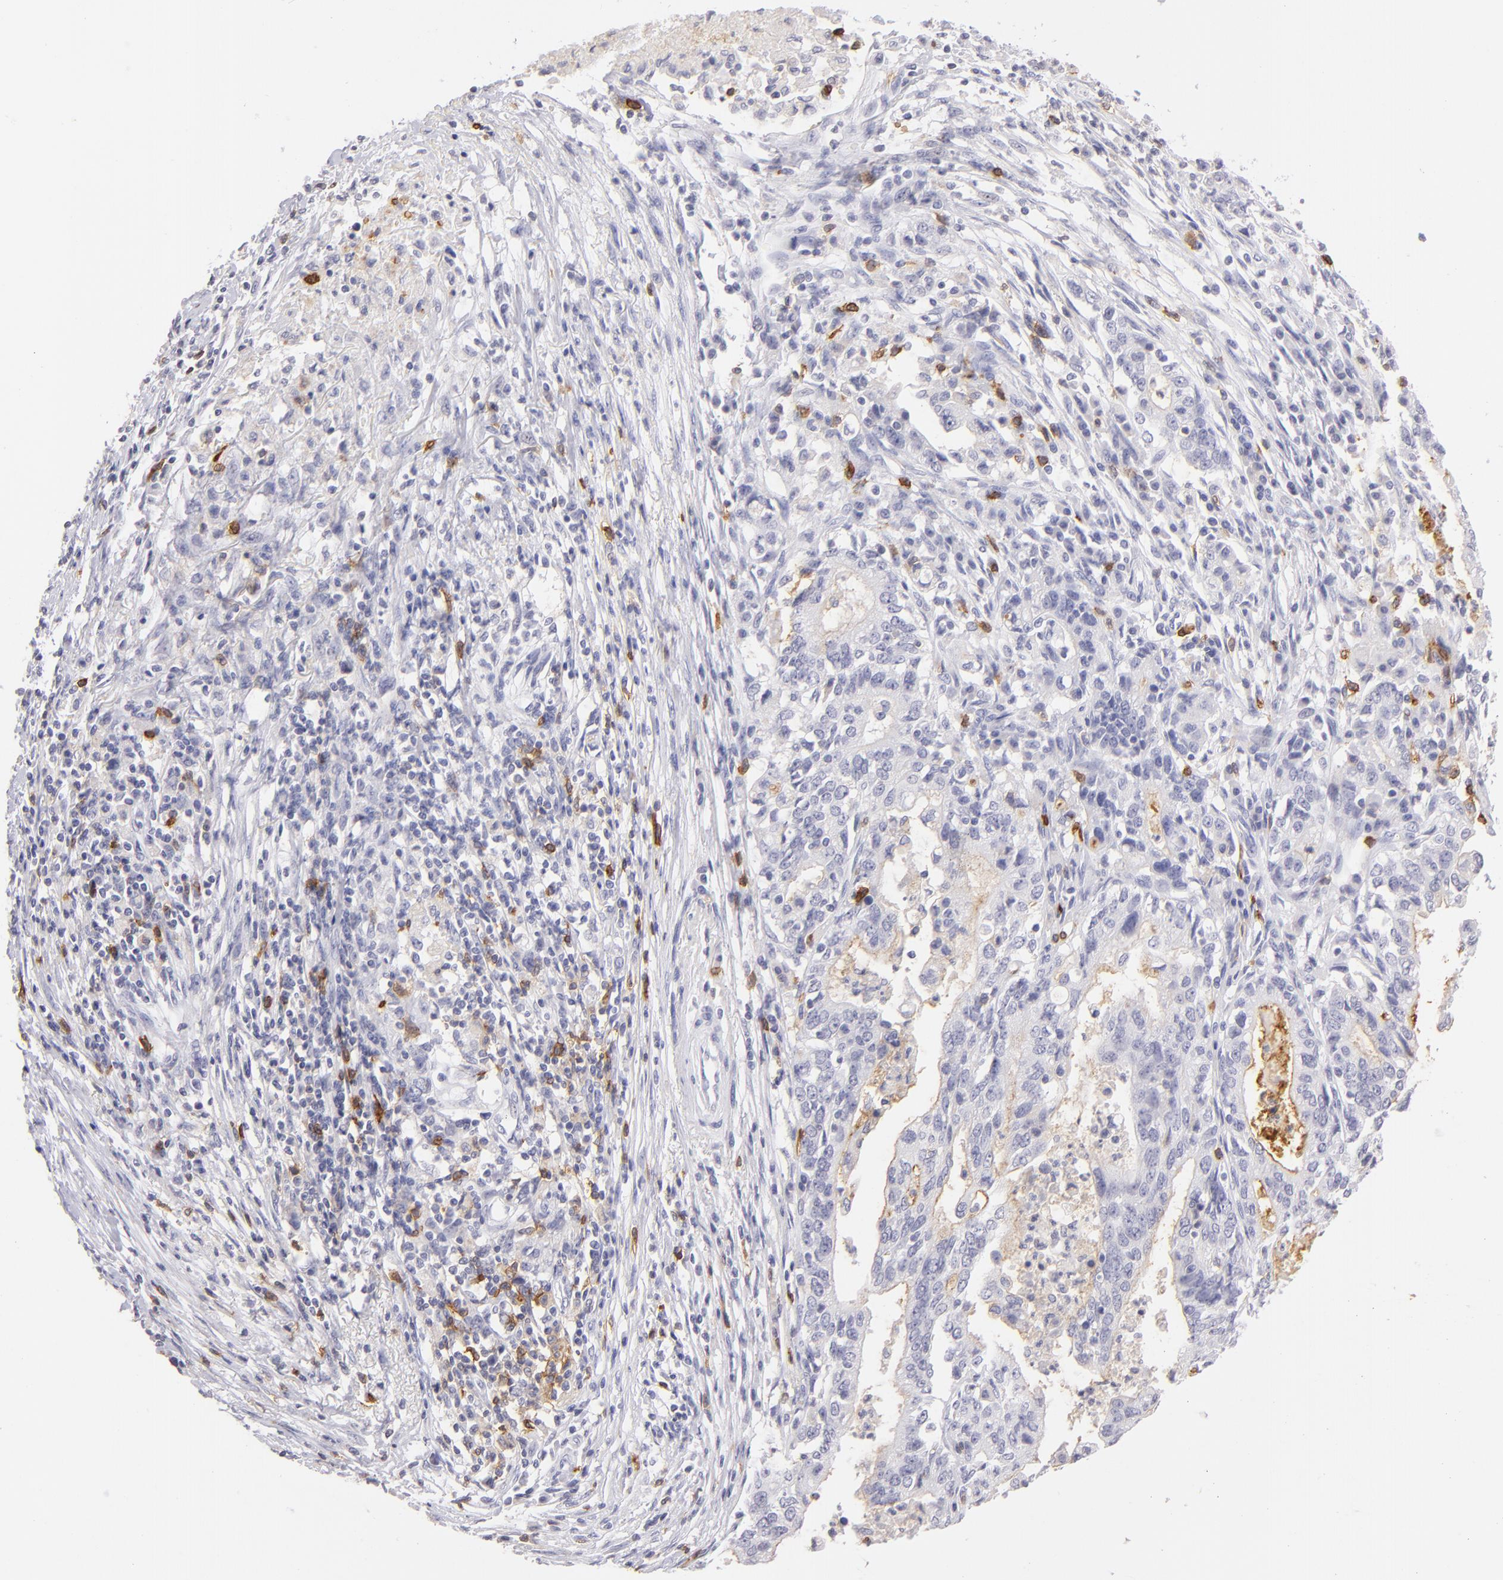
{"staining": {"intensity": "negative", "quantity": "none", "location": "none"}, "tissue": "stomach cancer", "cell_type": "Tumor cells", "image_type": "cancer", "snomed": [{"axis": "morphology", "description": "Adenocarcinoma, NOS"}, {"axis": "topography", "description": "Stomach, upper"}], "caption": "Histopathology image shows no significant protein staining in tumor cells of adenocarcinoma (stomach).", "gene": "IL2RA", "patient": {"sex": "female", "age": 50}}